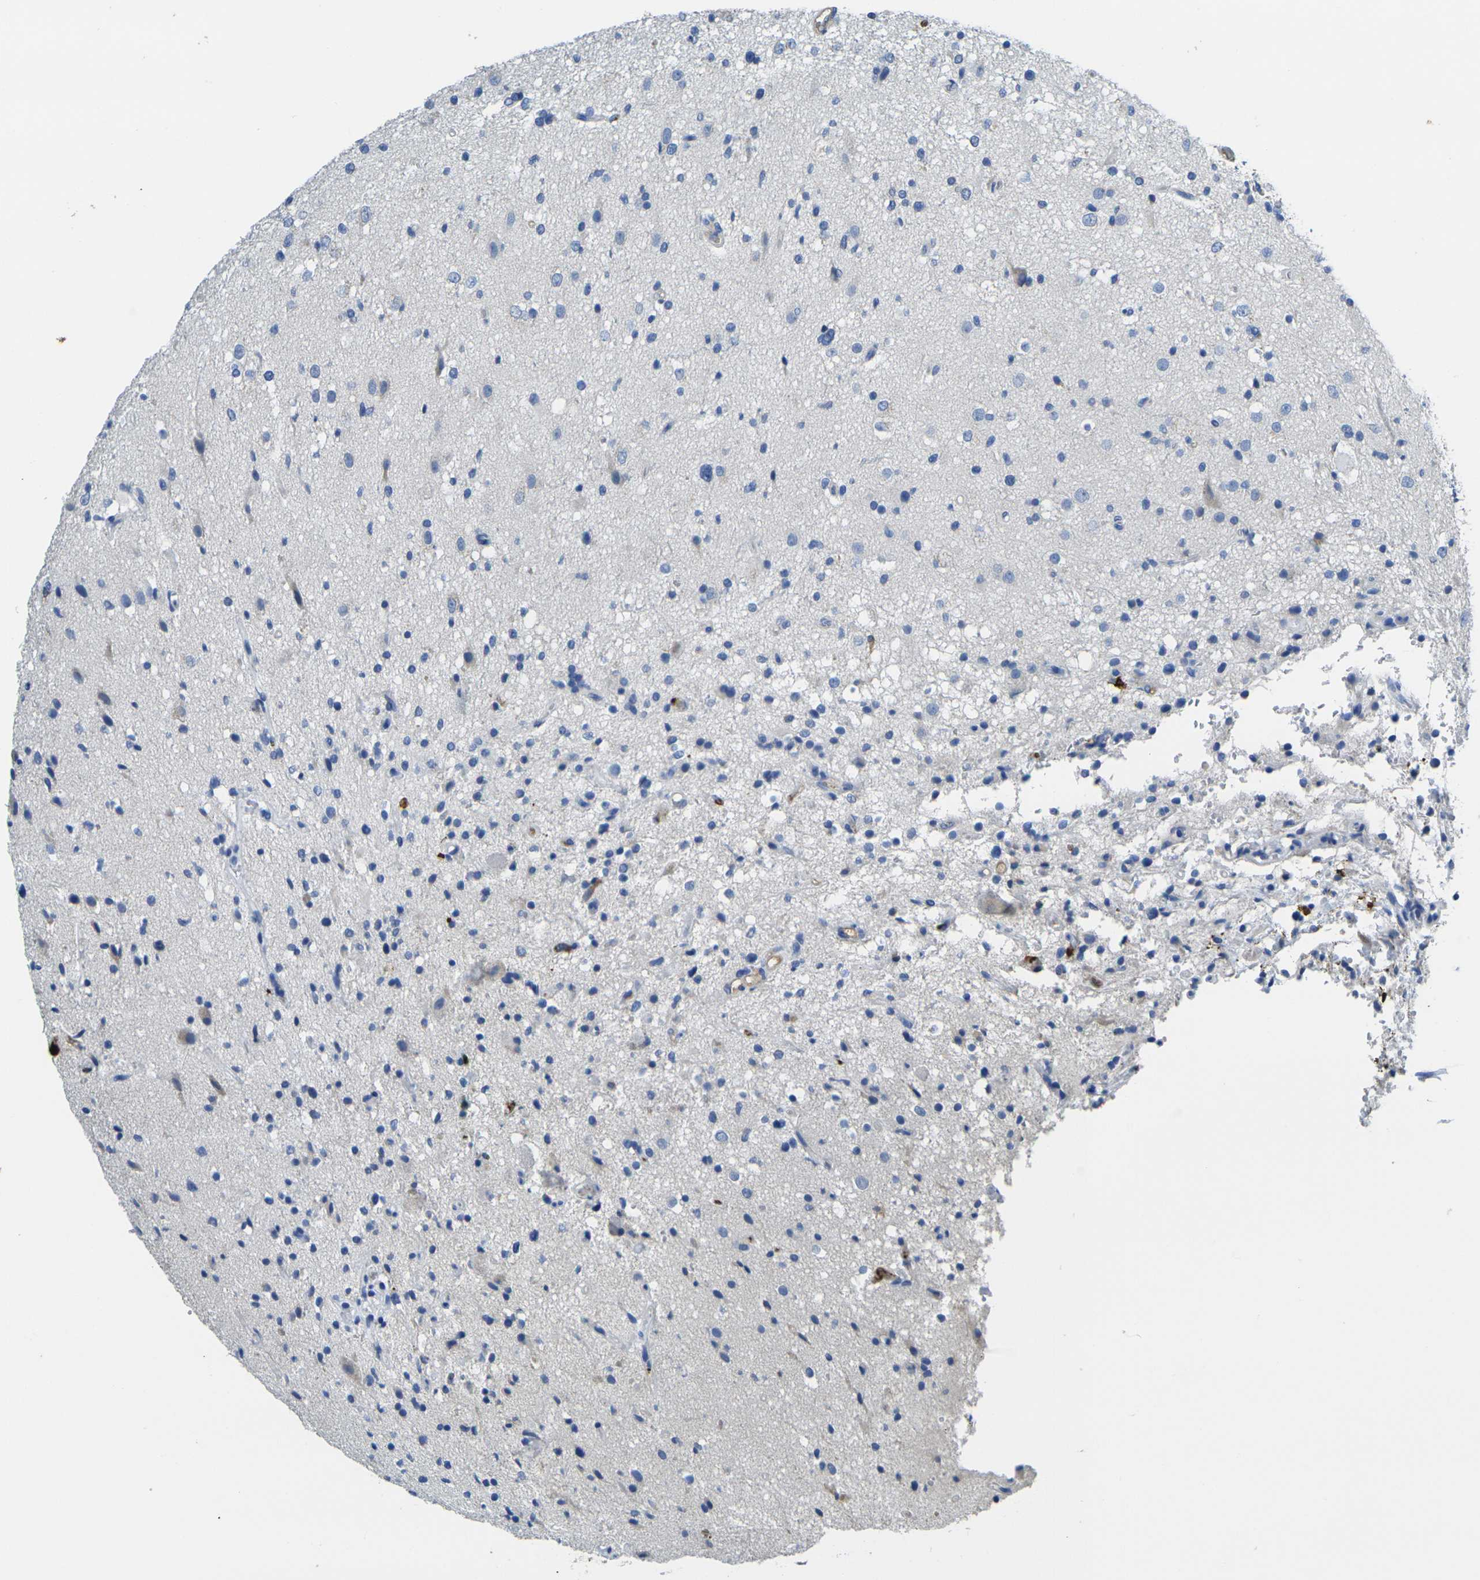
{"staining": {"intensity": "negative", "quantity": "none", "location": "none"}, "tissue": "glioma", "cell_type": "Tumor cells", "image_type": "cancer", "snomed": [{"axis": "morphology", "description": "Glioma, malignant, High grade"}, {"axis": "topography", "description": "Brain"}], "caption": "An immunohistochemistry micrograph of malignant glioma (high-grade) is shown. There is no staining in tumor cells of malignant glioma (high-grade).", "gene": "S100A9", "patient": {"sex": "male", "age": 33}}